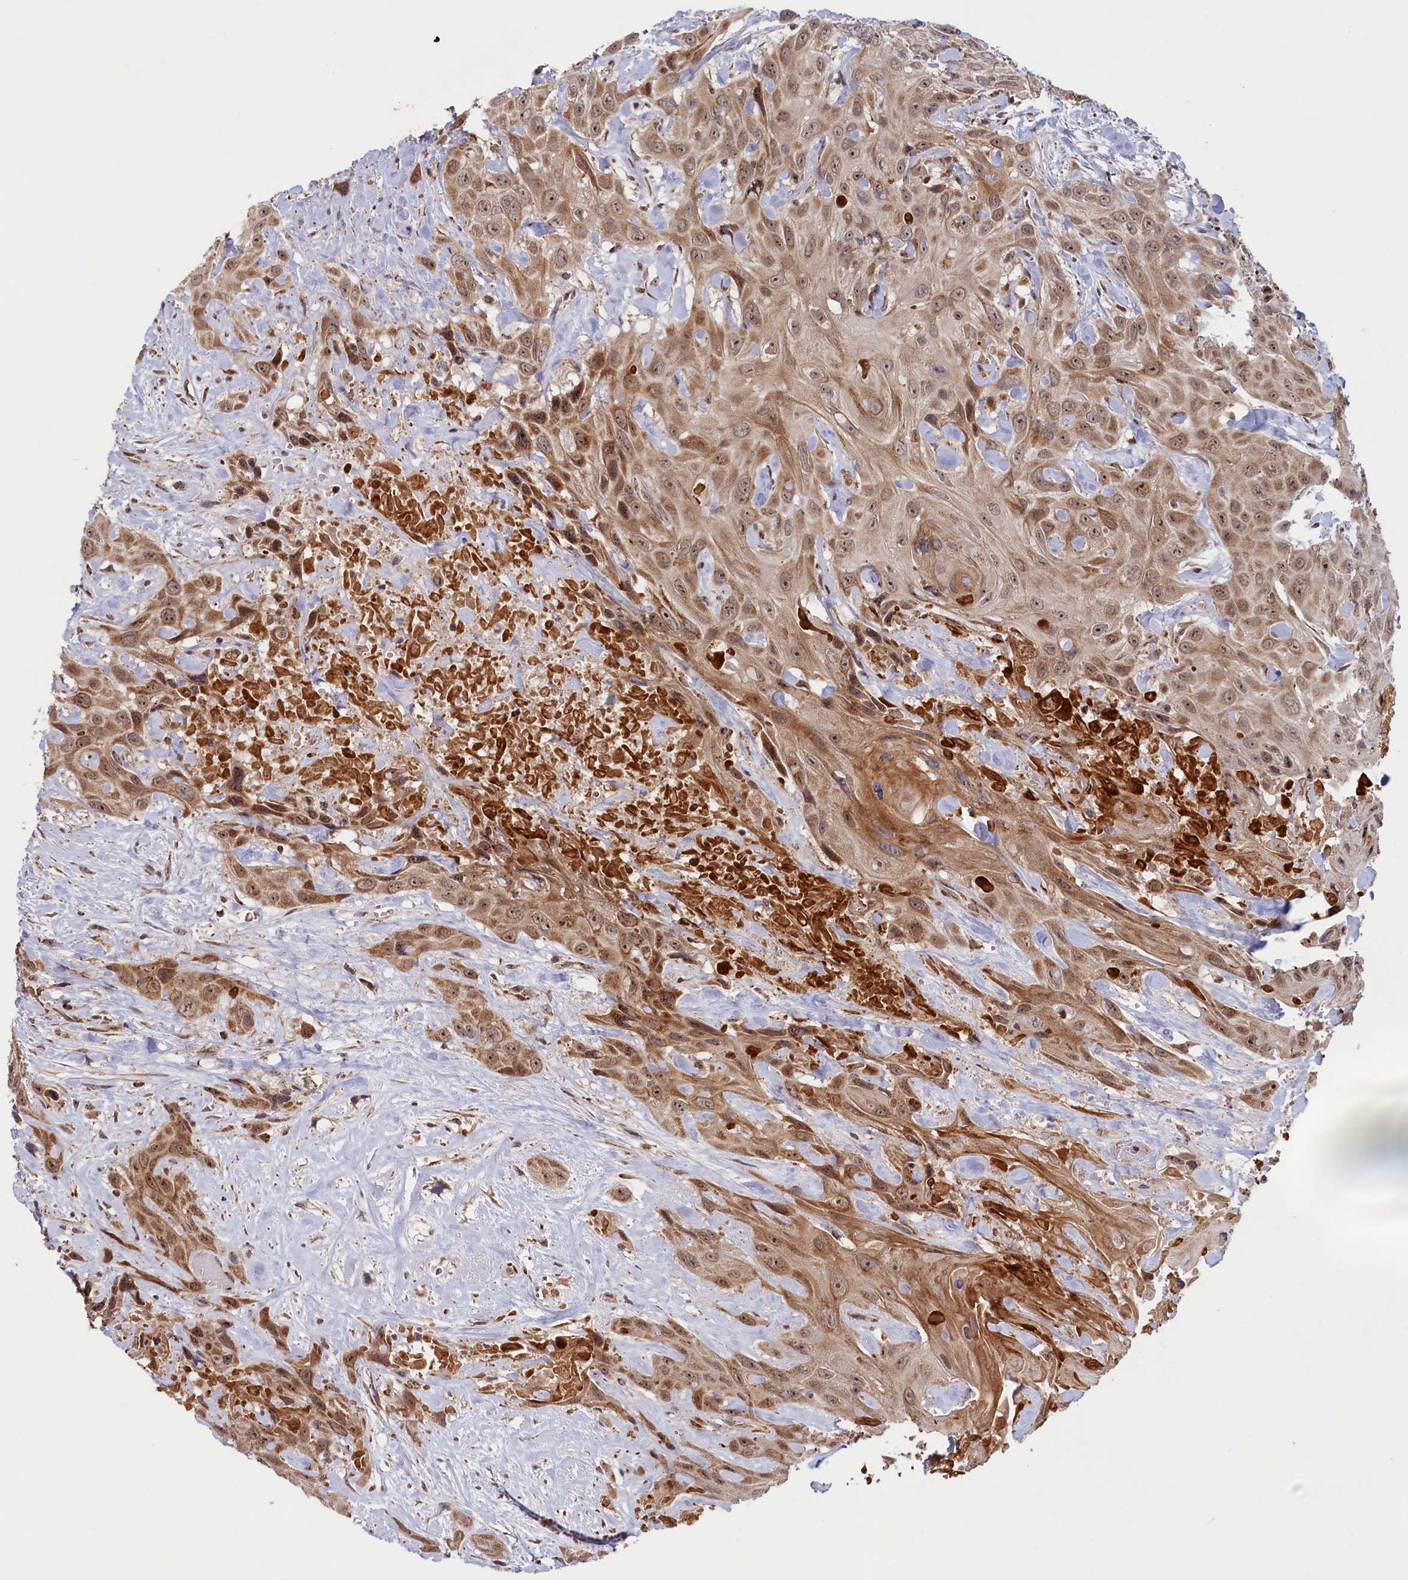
{"staining": {"intensity": "moderate", "quantity": ">75%", "location": "cytoplasmic/membranous,nuclear"}, "tissue": "head and neck cancer", "cell_type": "Tumor cells", "image_type": "cancer", "snomed": [{"axis": "morphology", "description": "Squamous cell carcinoma, NOS"}, {"axis": "topography", "description": "Head-Neck"}], "caption": "Immunohistochemistry histopathology image of neoplastic tissue: human head and neck squamous cell carcinoma stained using IHC displays medium levels of moderate protein expression localized specifically in the cytoplasmic/membranous and nuclear of tumor cells, appearing as a cytoplasmic/membranous and nuclear brown color.", "gene": "DUS3L", "patient": {"sex": "male", "age": 81}}